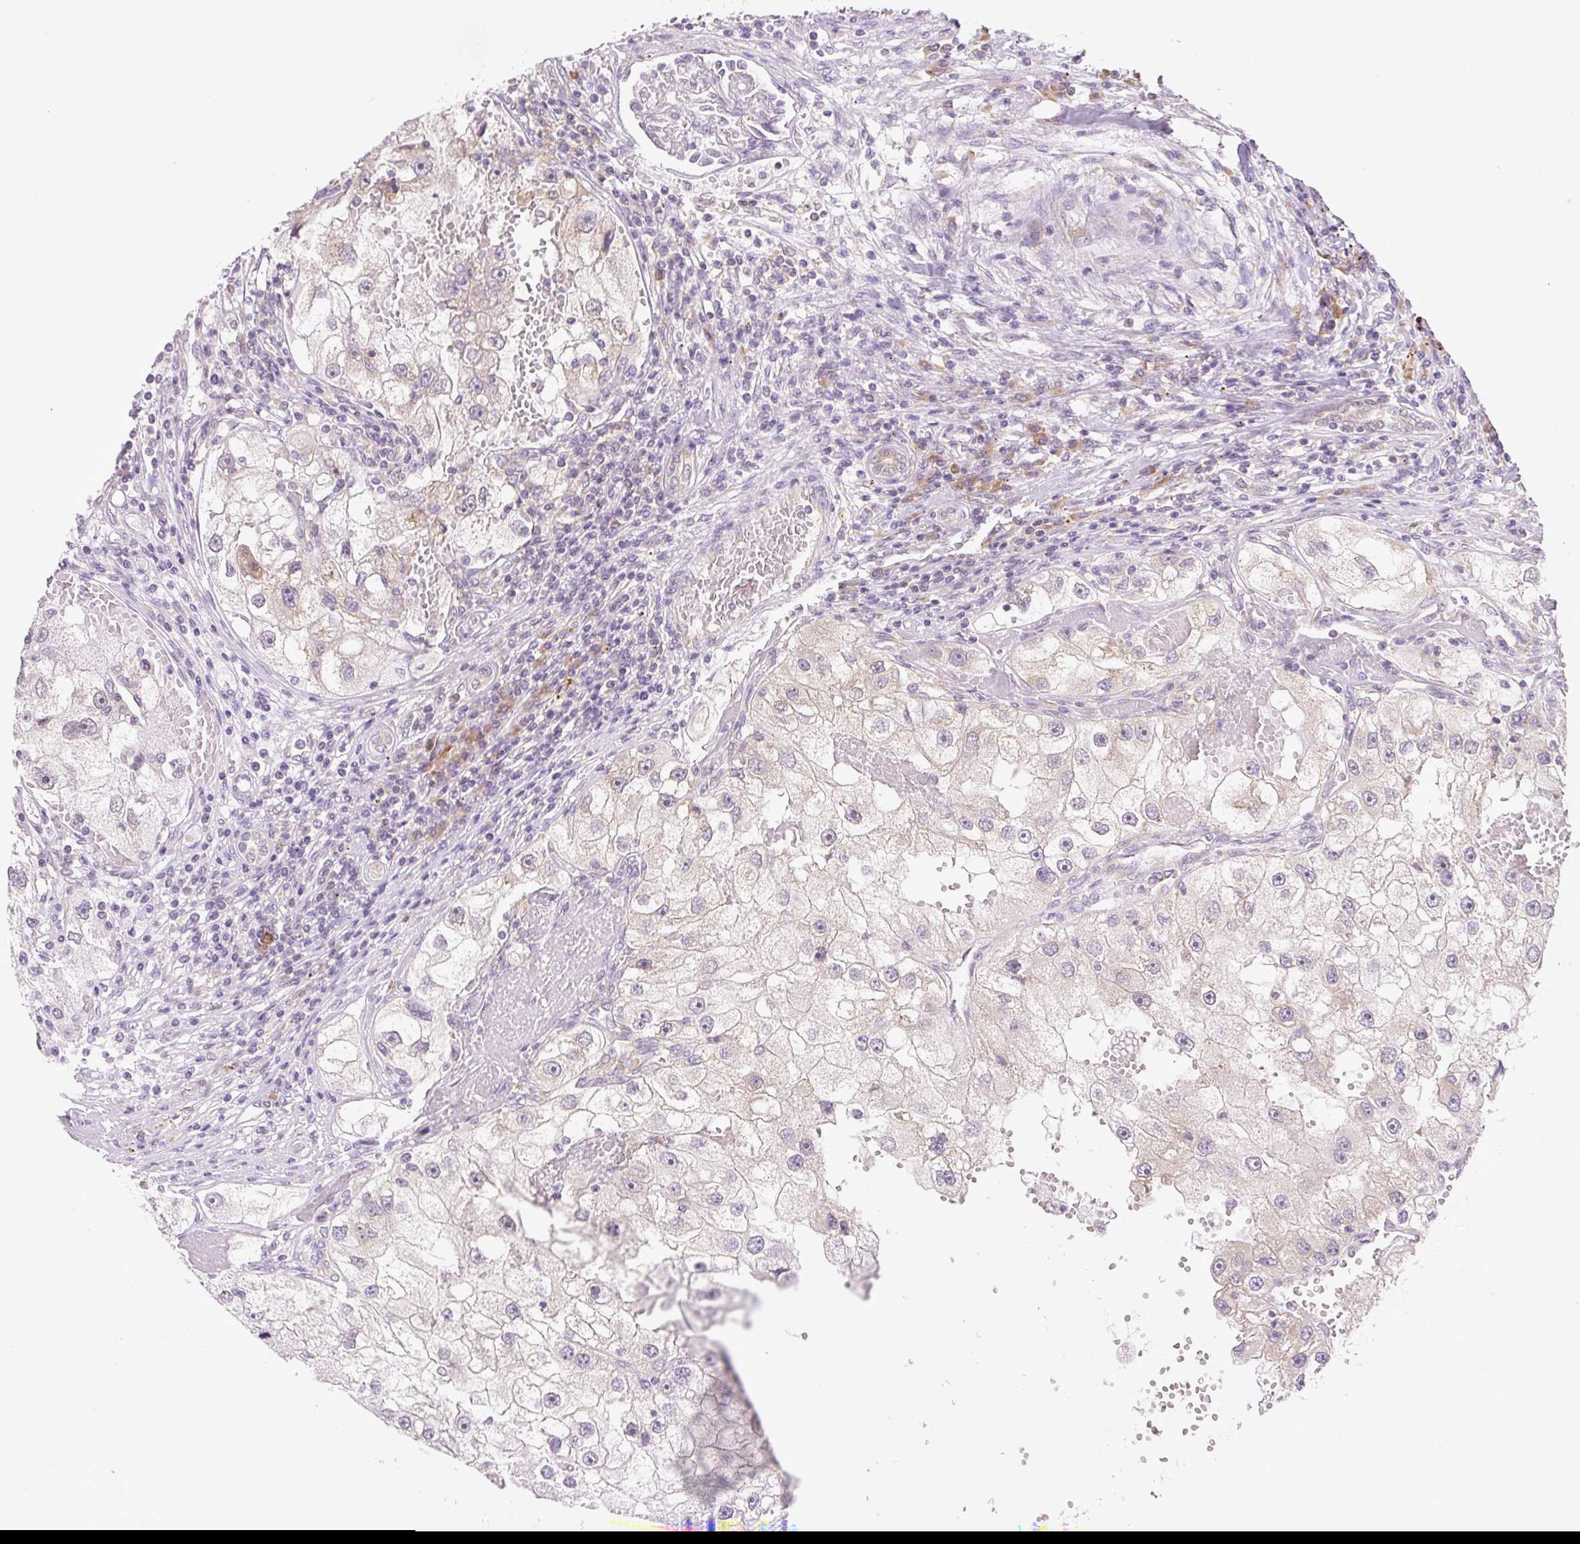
{"staining": {"intensity": "weak", "quantity": "<25%", "location": "cytoplasmic/membranous"}, "tissue": "renal cancer", "cell_type": "Tumor cells", "image_type": "cancer", "snomed": [{"axis": "morphology", "description": "Adenocarcinoma, NOS"}, {"axis": "topography", "description": "Kidney"}], "caption": "A photomicrograph of human renal cancer is negative for staining in tumor cells. The staining is performed using DAB (3,3'-diaminobenzidine) brown chromogen with nuclei counter-stained in using hematoxylin.", "gene": "RPL18A", "patient": {"sex": "male", "age": 63}}